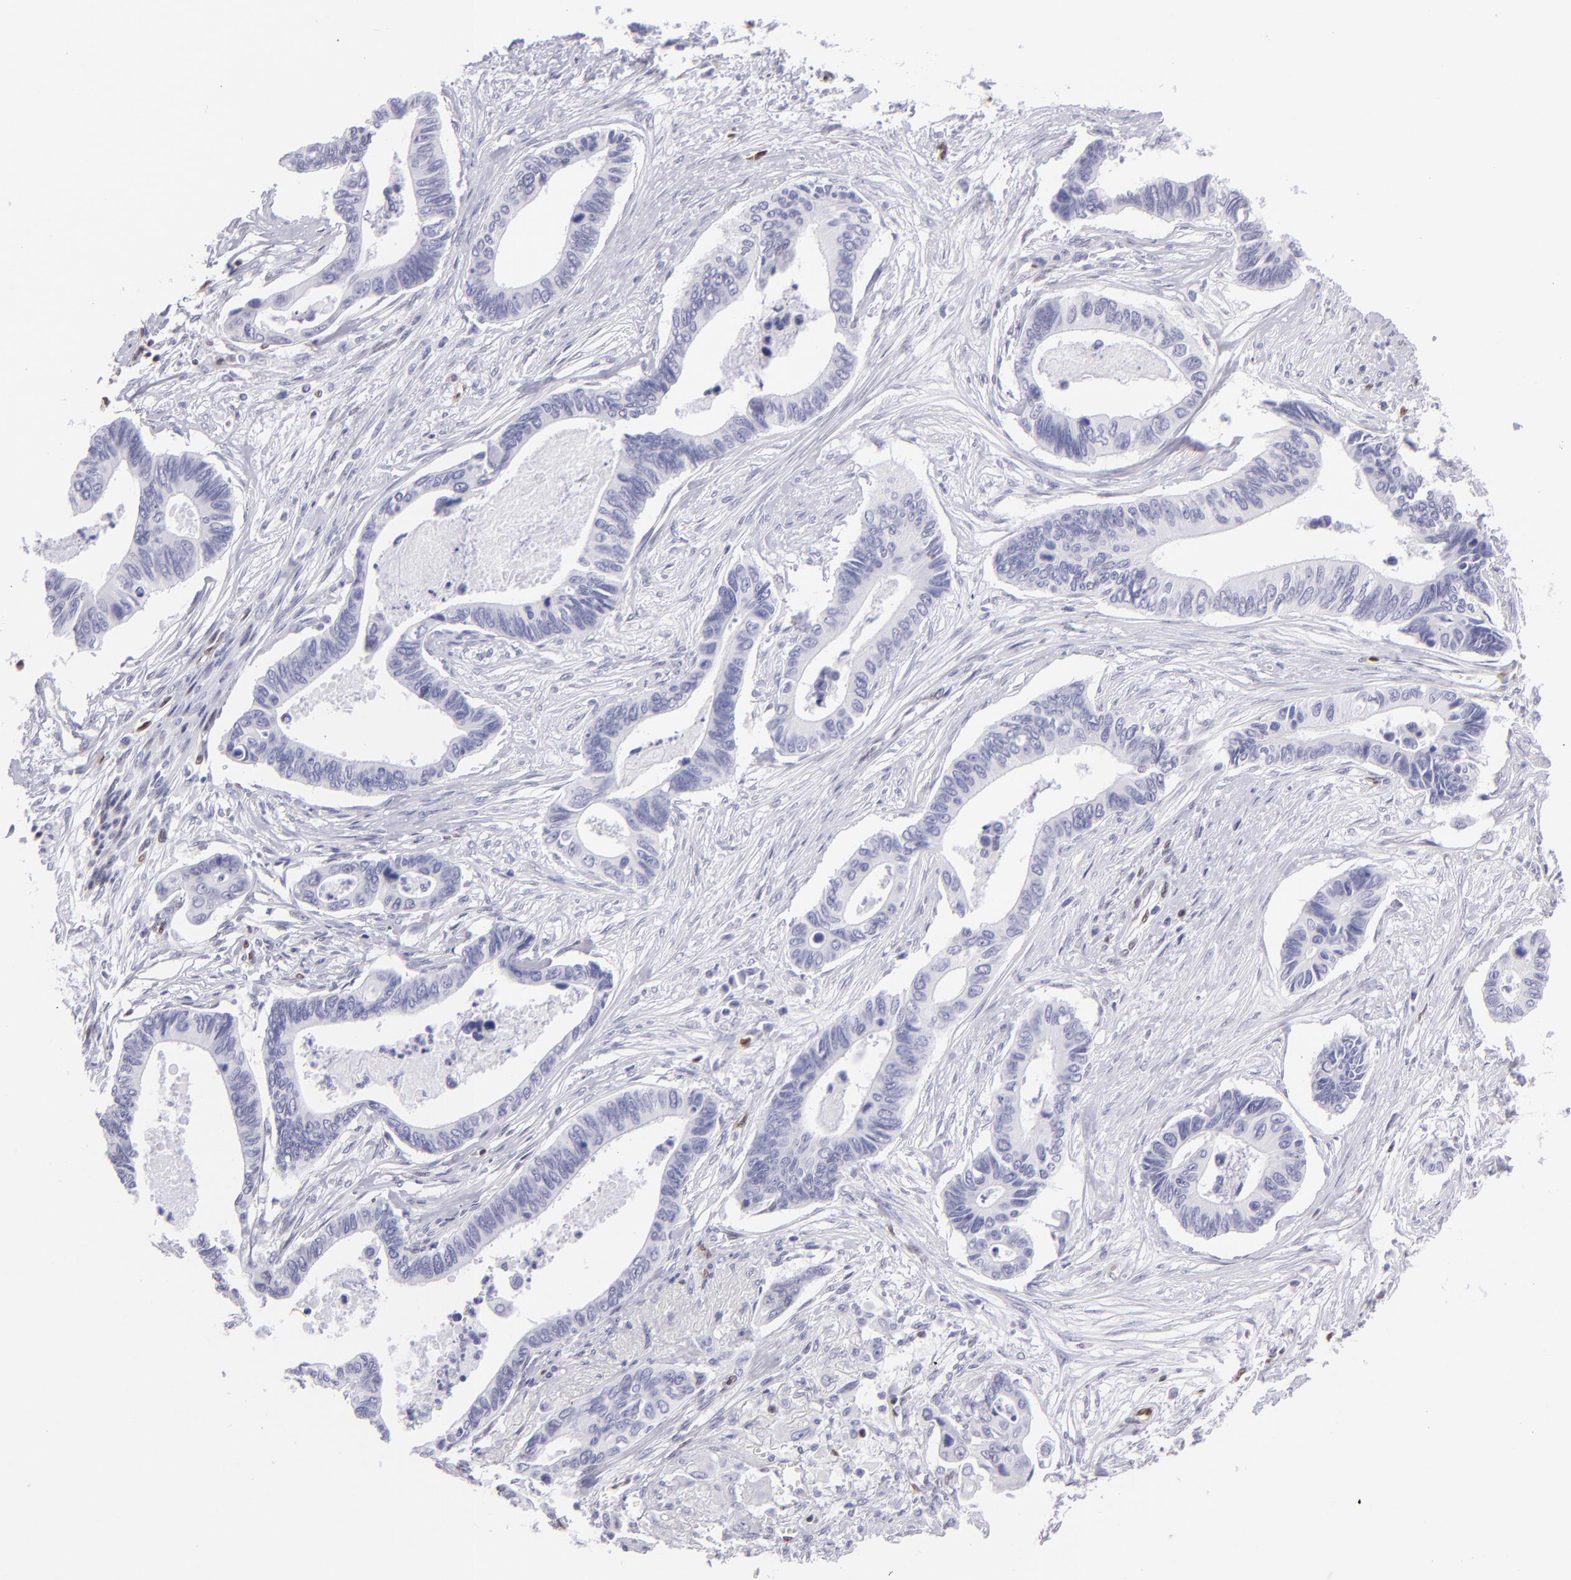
{"staining": {"intensity": "negative", "quantity": "none", "location": "none"}, "tissue": "pancreatic cancer", "cell_type": "Tumor cells", "image_type": "cancer", "snomed": [{"axis": "morphology", "description": "Adenocarcinoma, NOS"}, {"axis": "topography", "description": "Pancreas"}], "caption": "A photomicrograph of human pancreatic adenocarcinoma is negative for staining in tumor cells.", "gene": "ETS1", "patient": {"sex": "female", "age": 70}}